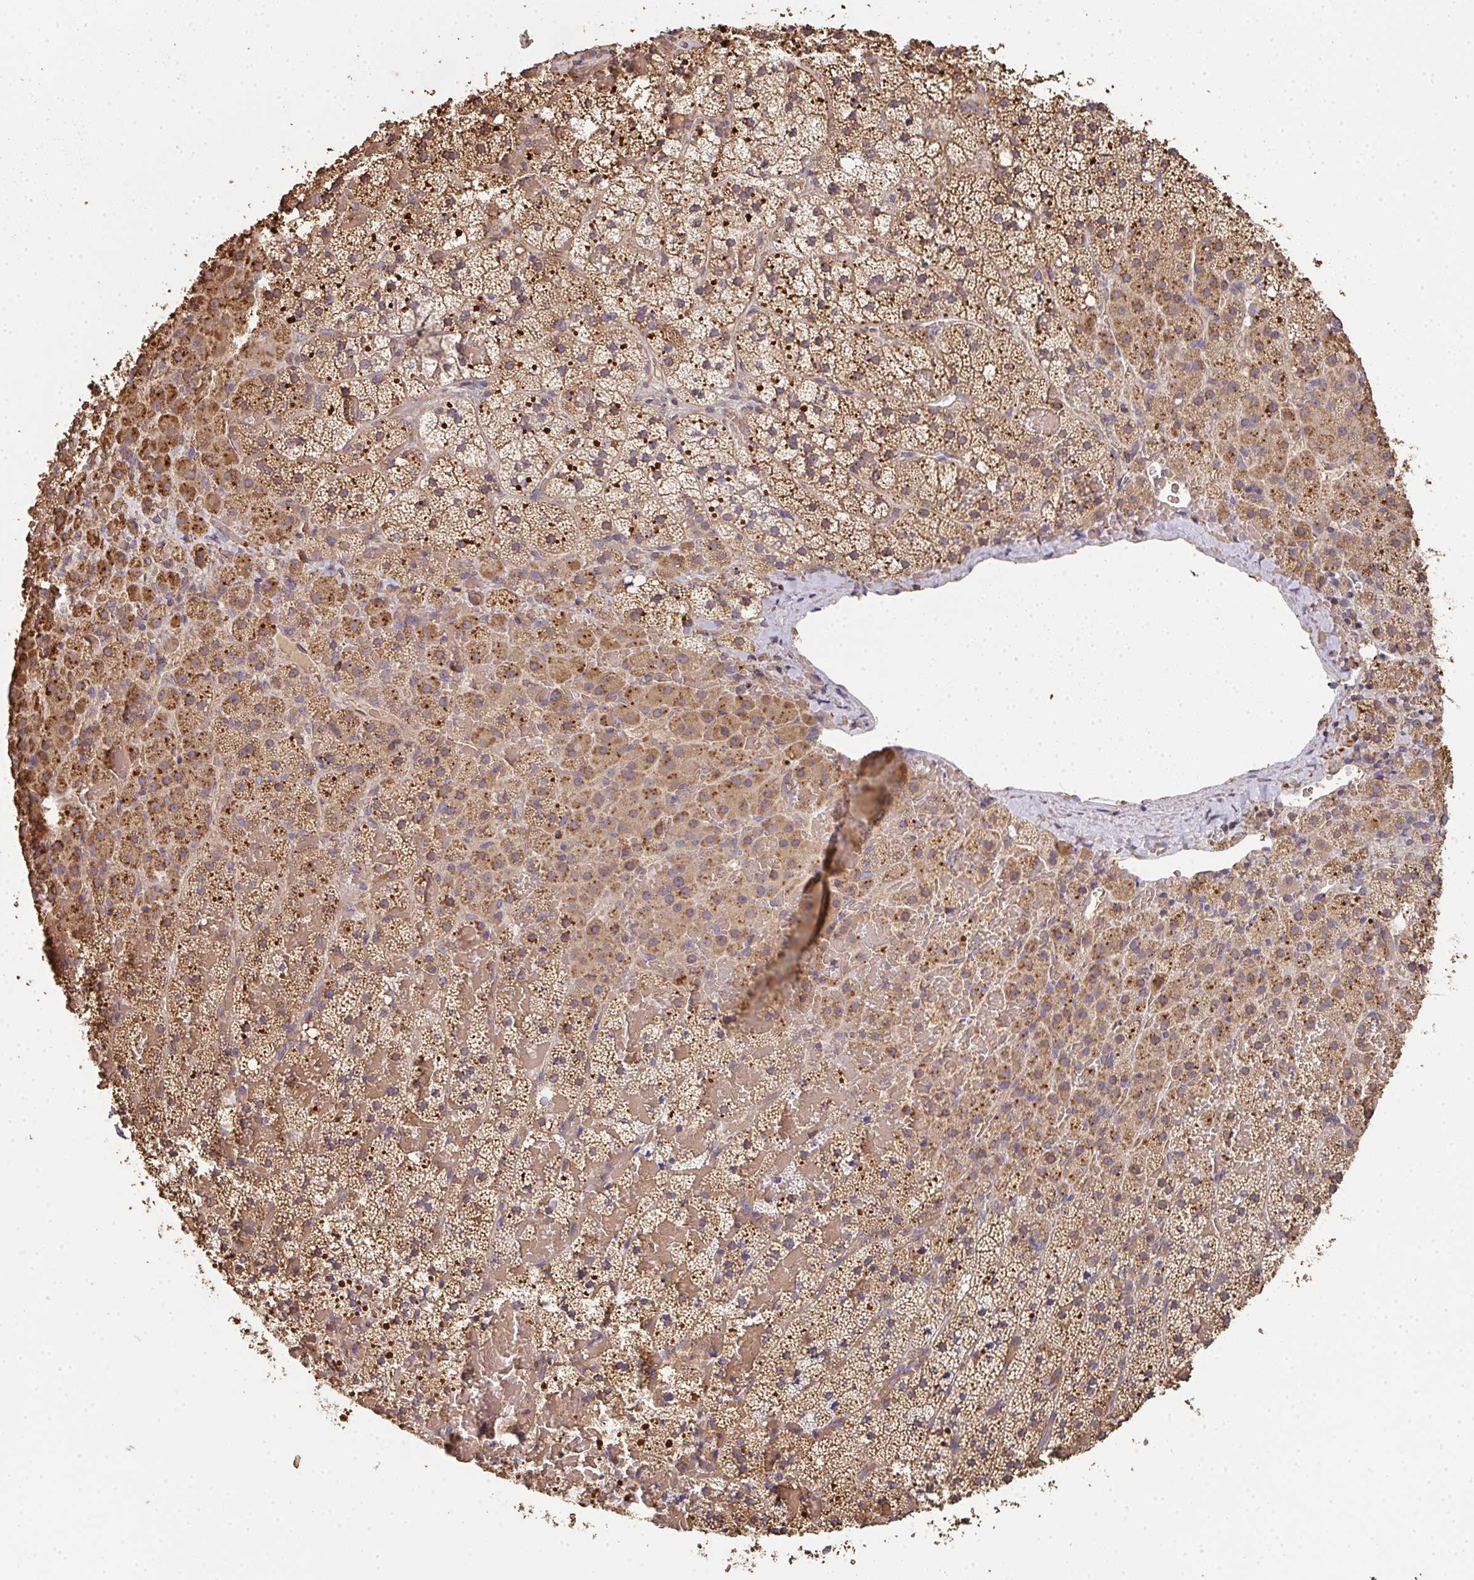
{"staining": {"intensity": "moderate", "quantity": ">75%", "location": "cytoplasmic/membranous"}, "tissue": "adrenal gland", "cell_type": "Glandular cells", "image_type": "normal", "snomed": [{"axis": "morphology", "description": "Normal tissue, NOS"}, {"axis": "topography", "description": "Adrenal gland"}], "caption": "DAB immunohistochemical staining of normal human adrenal gland exhibits moderate cytoplasmic/membranous protein expression in approximately >75% of glandular cells.", "gene": "POLG", "patient": {"sex": "male", "age": 53}}